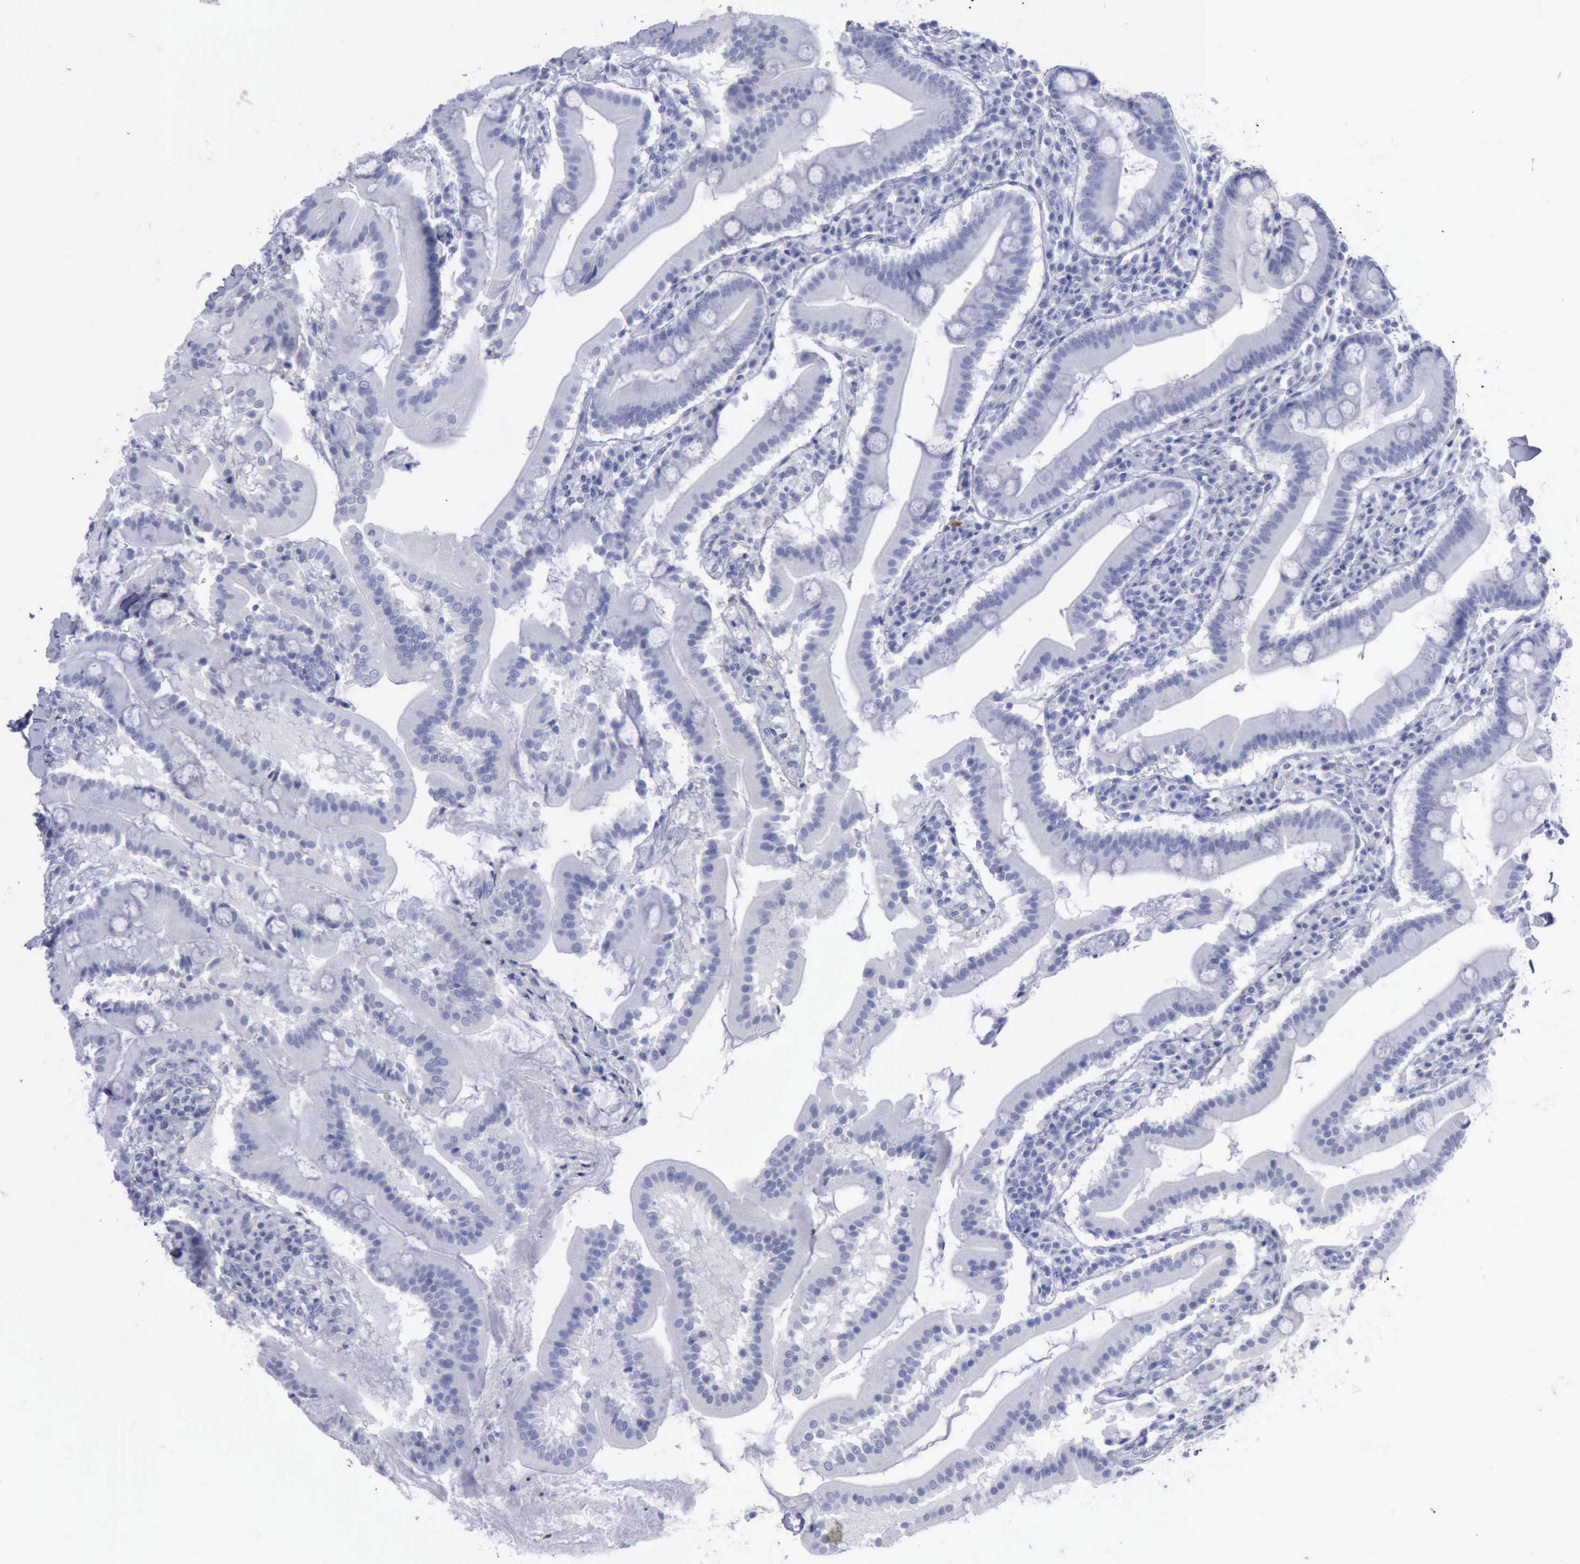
{"staining": {"intensity": "negative", "quantity": "none", "location": "none"}, "tissue": "duodenum", "cell_type": "Glandular cells", "image_type": "normal", "snomed": [{"axis": "morphology", "description": "Normal tissue, NOS"}, {"axis": "topography", "description": "Duodenum"}], "caption": "This is a histopathology image of immunohistochemistry (IHC) staining of unremarkable duodenum, which shows no positivity in glandular cells. (DAB immunohistochemistry with hematoxylin counter stain).", "gene": "KRT13", "patient": {"sex": "male", "age": 50}}